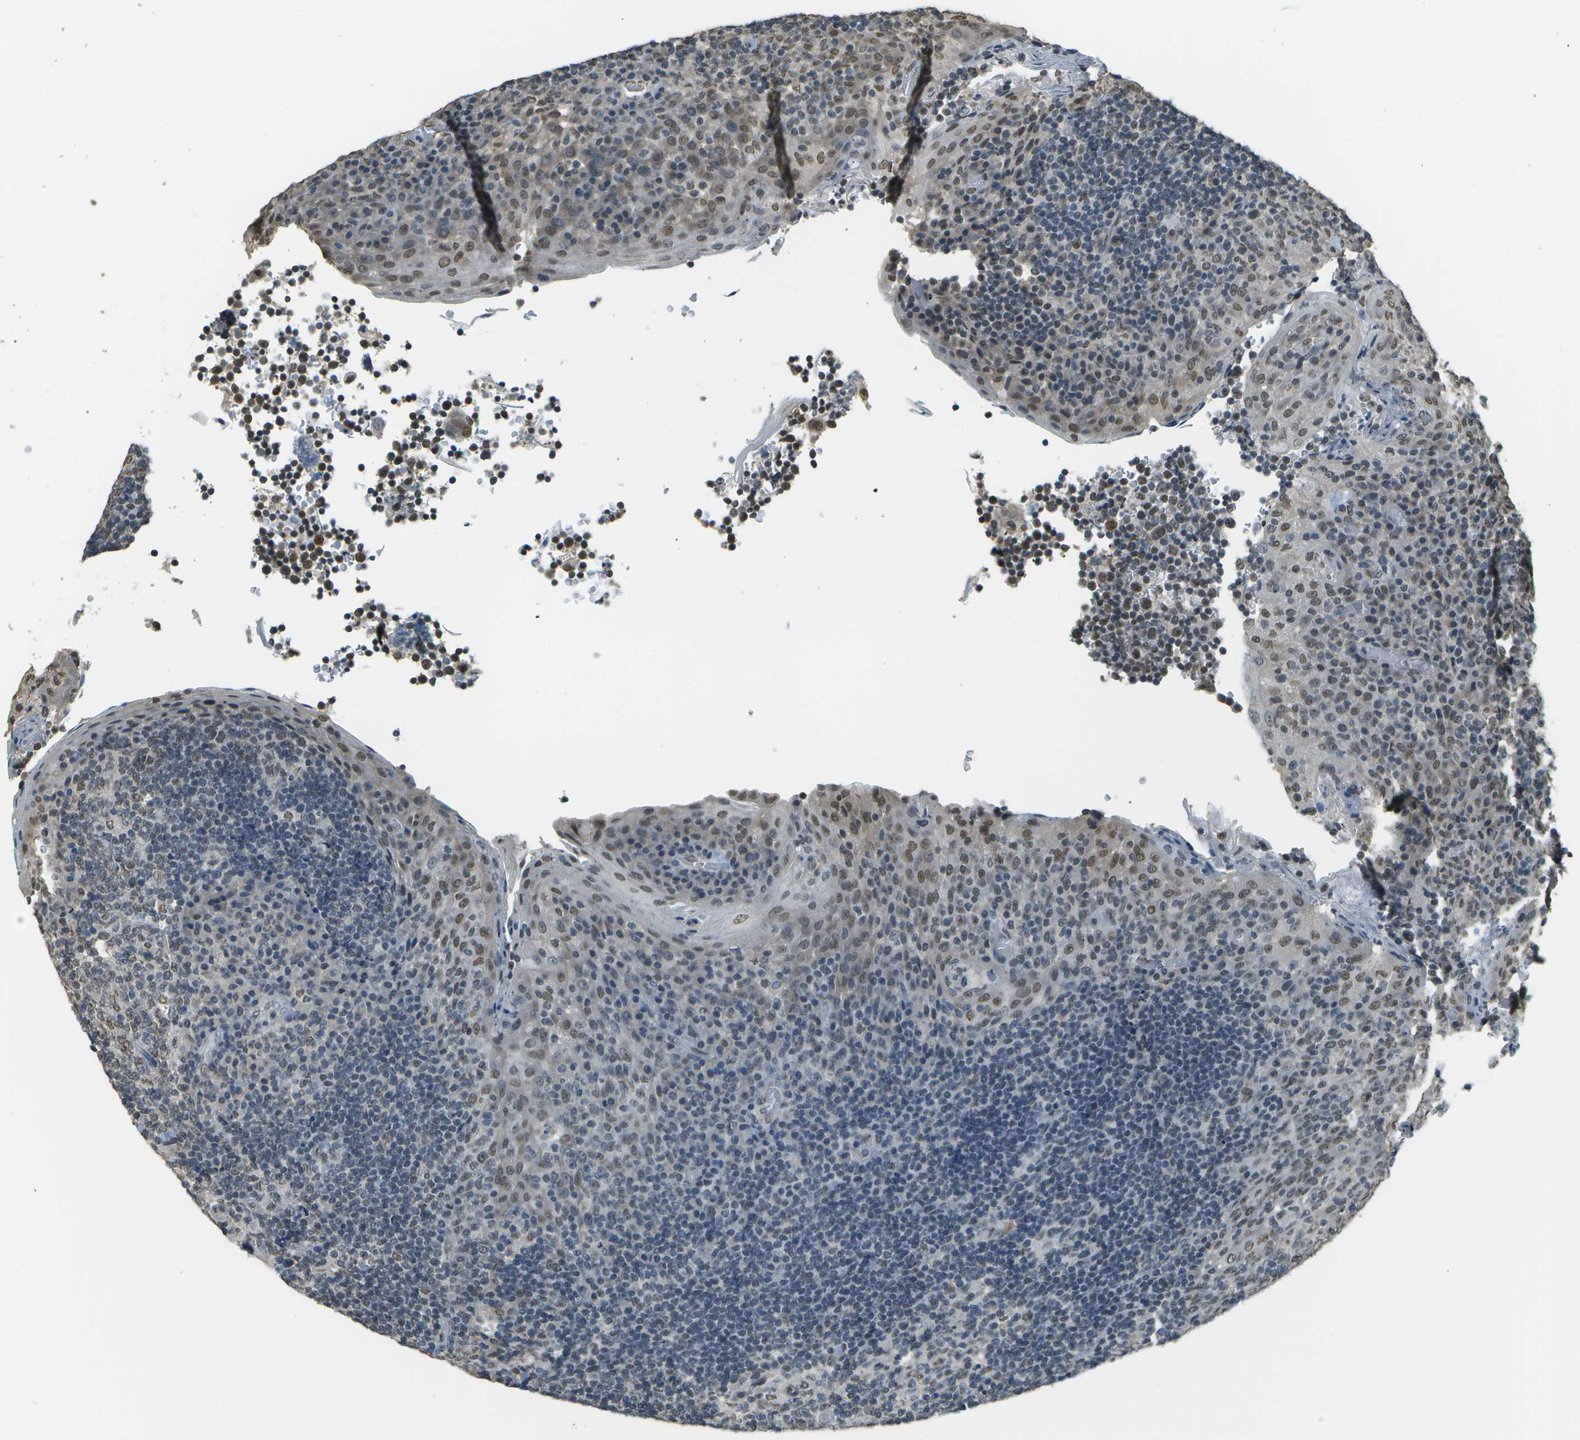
{"staining": {"intensity": "weak", "quantity": "25%-75%", "location": "nuclear"}, "tissue": "tonsil", "cell_type": "Germinal center cells", "image_type": "normal", "snomed": [{"axis": "morphology", "description": "Normal tissue, NOS"}, {"axis": "topography", "description": "Tonsil"}], "caption": "A brown stain highlights weak nuclear staining of a protein in germinal center cells of normal human tonsil.", "gene": "ABL2", "patient": {"sex": "male", "age": 17}}